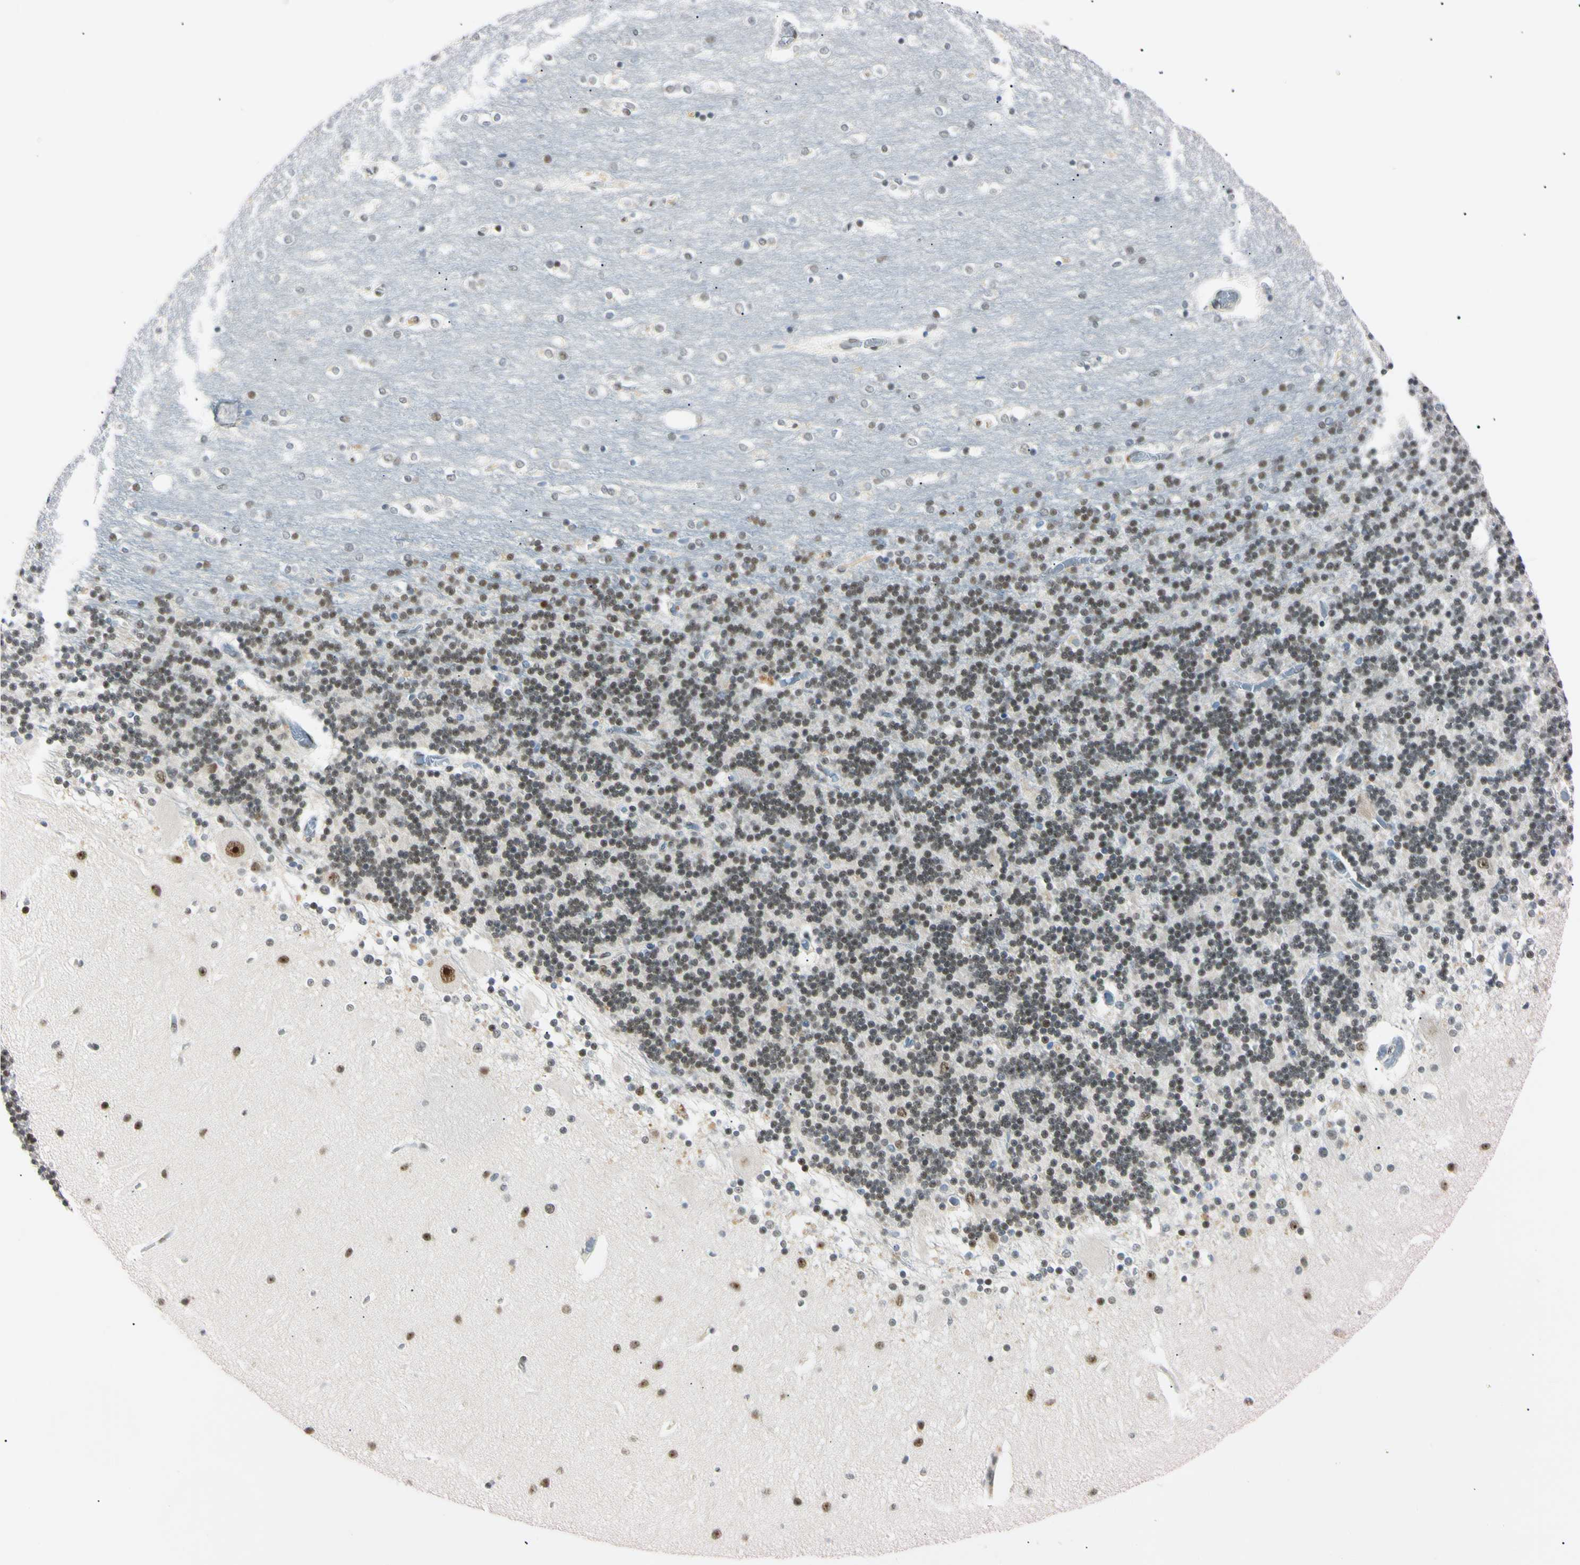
{"staining": {"intensity": "moderate", "quantity": ">75%", "location": "nuclear"}, "tissue": "cerebellum", "cell_type": "Cells in granular layer", "image_type": "normal", "snomed": [{"axis": "morphology", "description": "Normal tissue, NOS"}, {"axis": "topography", "description": "Cerebellum"}], "caption": "This micrograph exhibits immunohistochemistry (IHC) staining of unremarkable cerebellum, with medium moderate nuclear expression in approximately >75% of cells in granular layer.", "gene": "ZNF134", "patient": {"sex": "female", "age": 54}}